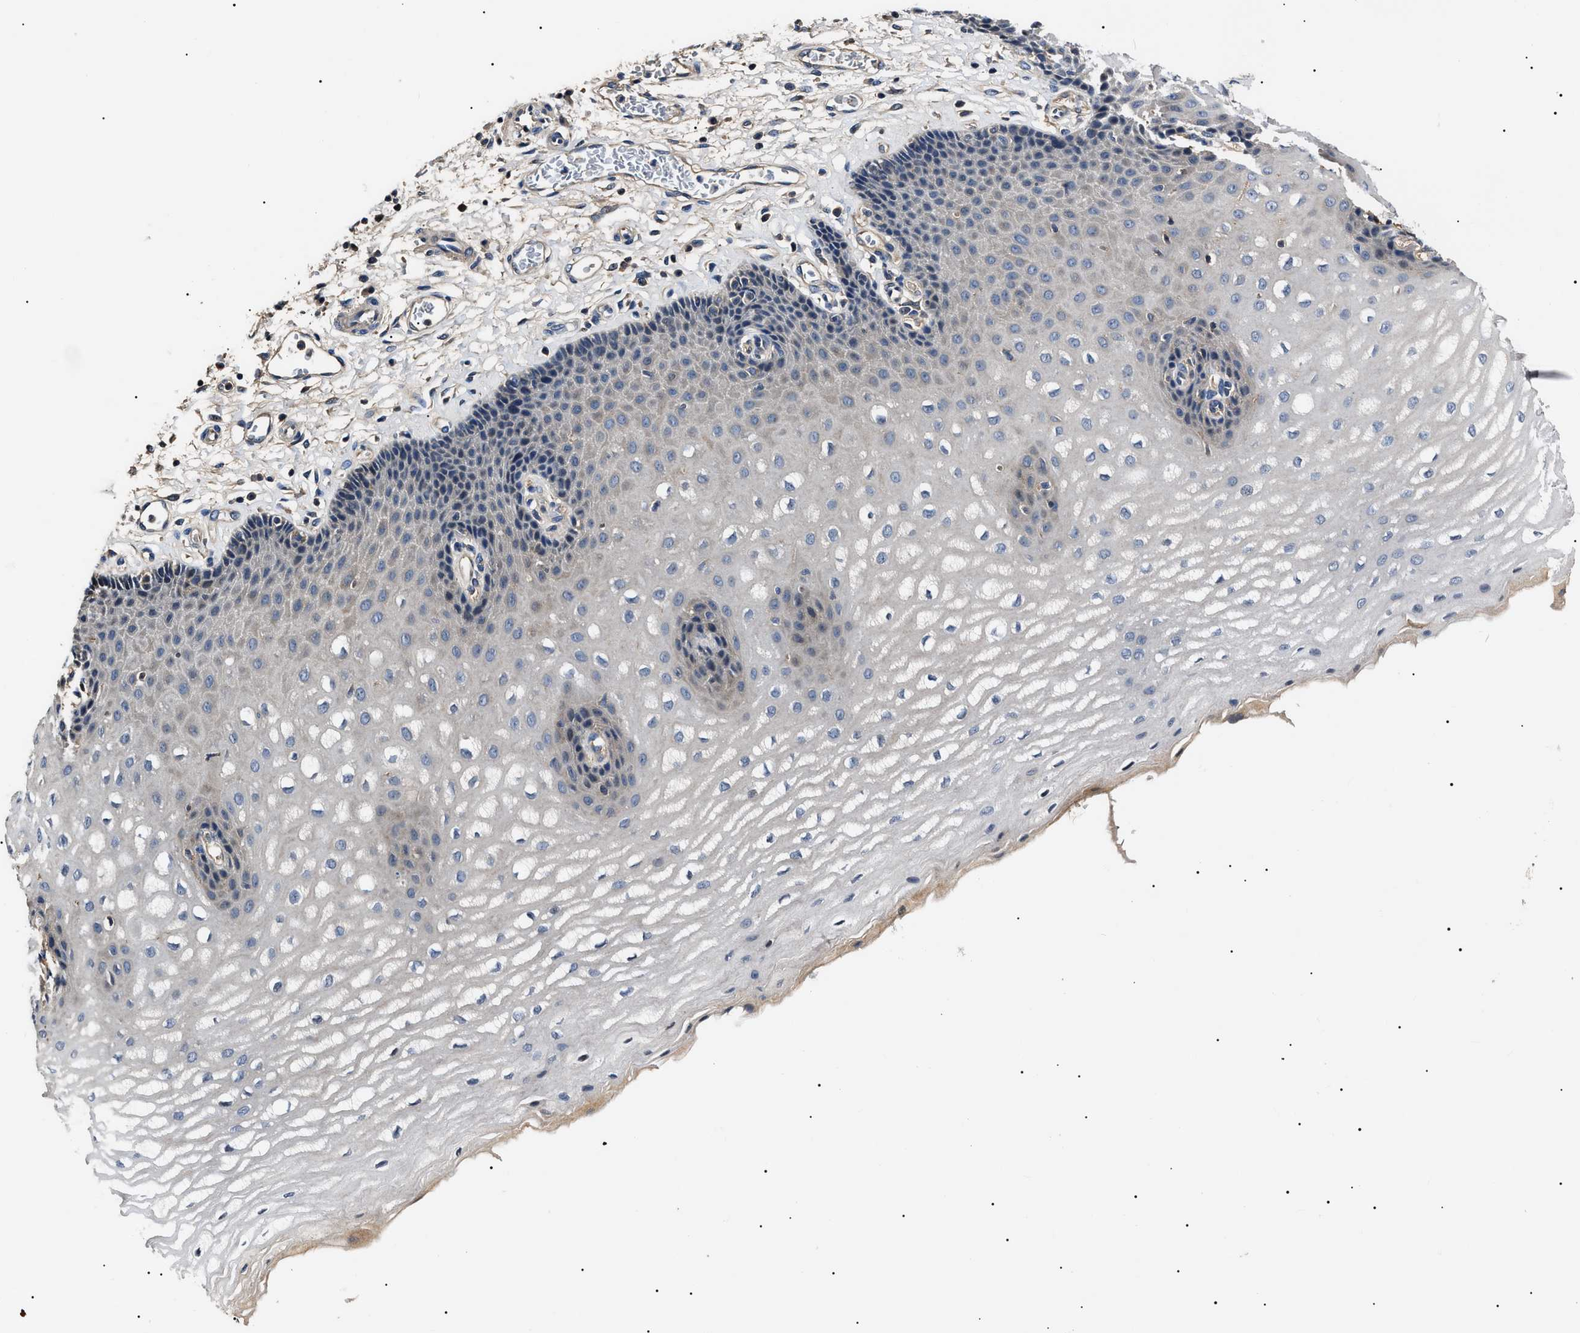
{"staining": {"intensity": "negative", "quantity": "none", "location": "none"}, "tissue": "esophagus", "cell_type": "Squamous epithelial cells", "image_type": "normal", "snomed": [{"axis": "morphology", "description": "Normal tissue, NOS"}, {"axis": "topography", "description": "Esophagus"}], "caption": "This is a photomicrograph of immunohistochemistry (IHC) staining of normal esophagus, which shows no expression in squamous epithelial cells. Brightfield microscopy of IHC stained with DAB (brown) and hematoxylin (blue), captured at high magnification.", "gene": "IFT81", "patient": {"sex": "male", "age": 54}}